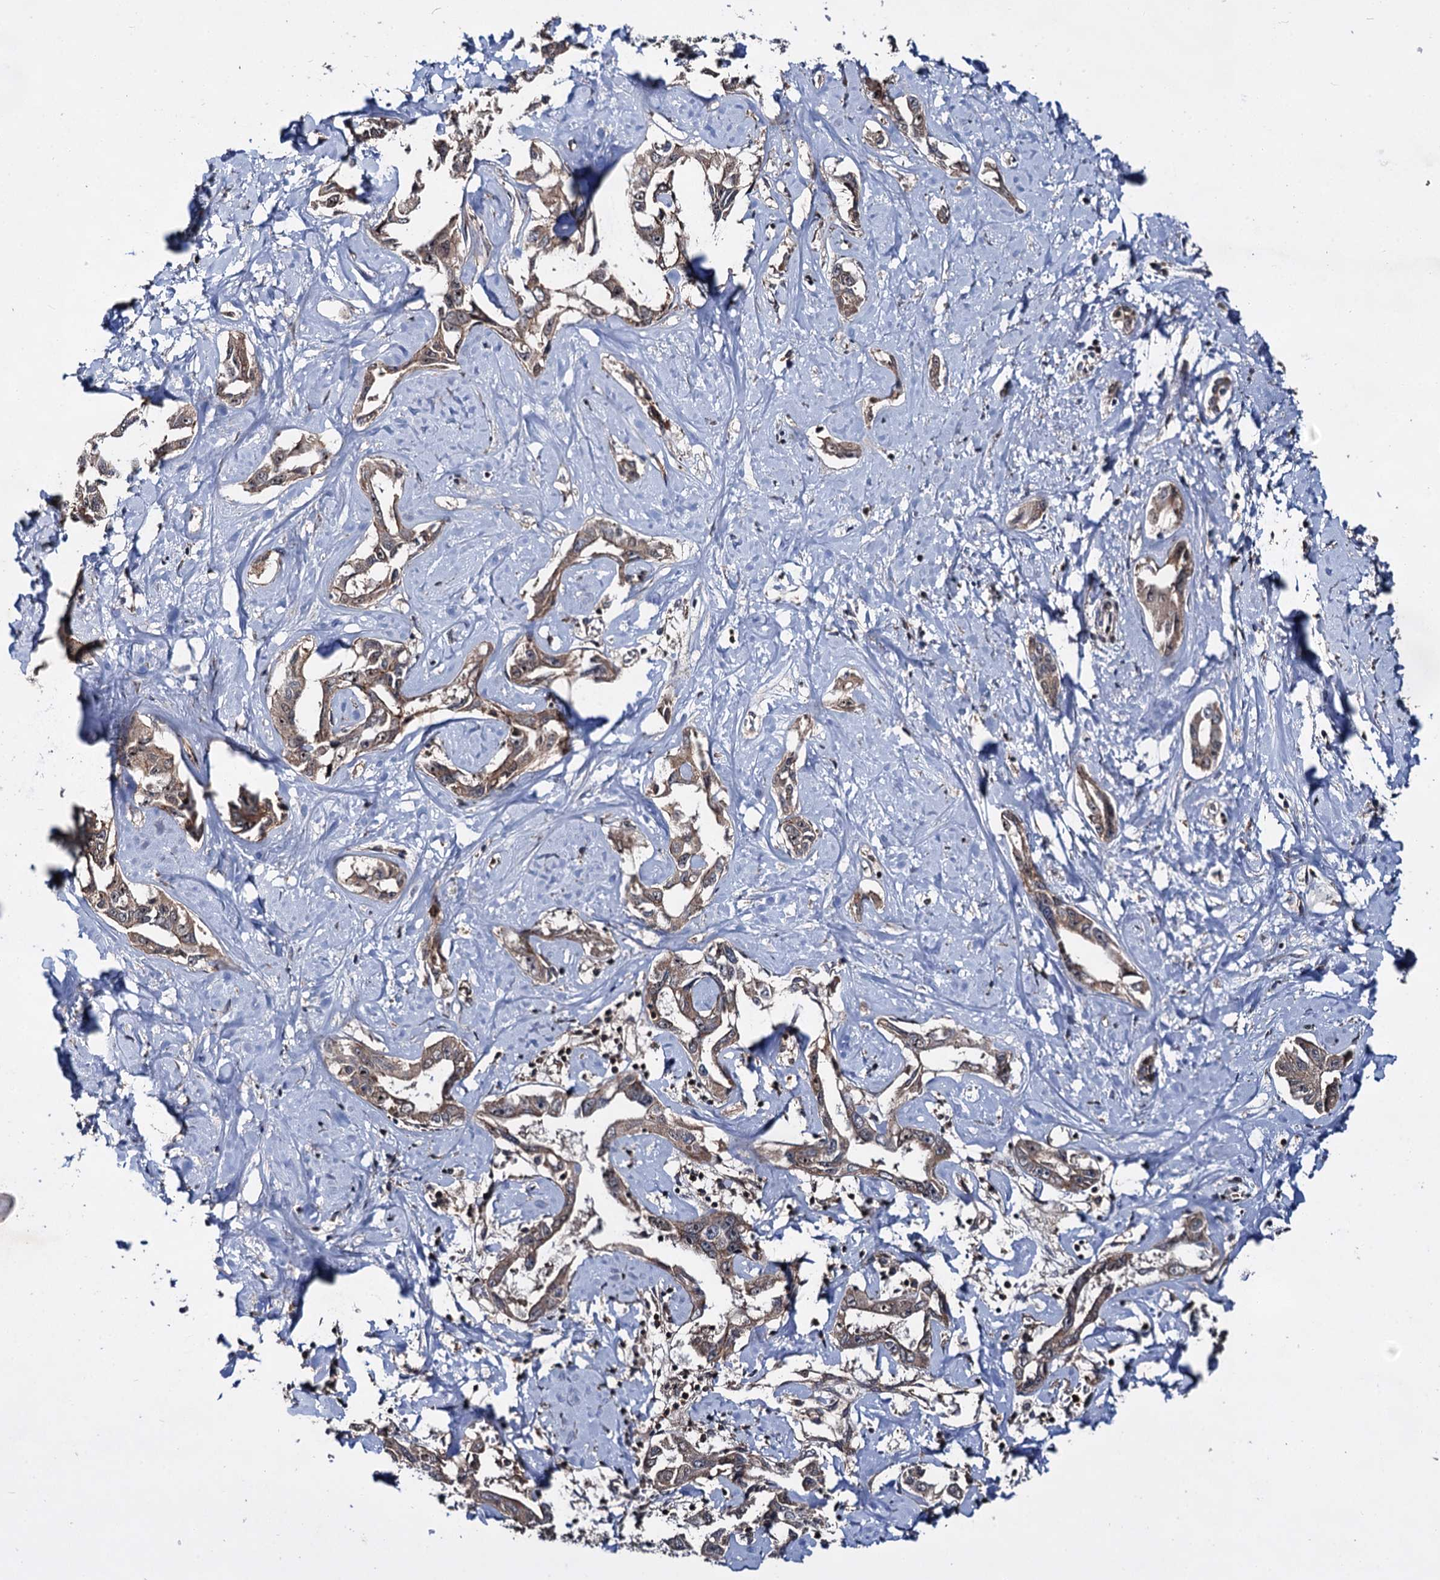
{"staining": {"intensity": "weak", "quantity": "25%-75%", "location": "cytoplasmic/membranous"}, "tissue": "liver cancer", "cell_type": "Tumor cells", "image_type": "cancer", "snomed": [{"axis": "morphology", "description": "Cholangiocarcinoma"}, {"axis": "topography", "description": "Liver"}], "caption": "Tumor cells exhibit low levels of weak cytoplasmic/membranous staining in about 25%-75% of cells in human liver cholangiocarcinoma.", "gene": "ABLIM1", "patient": {"sex": "male", "age": 59}}